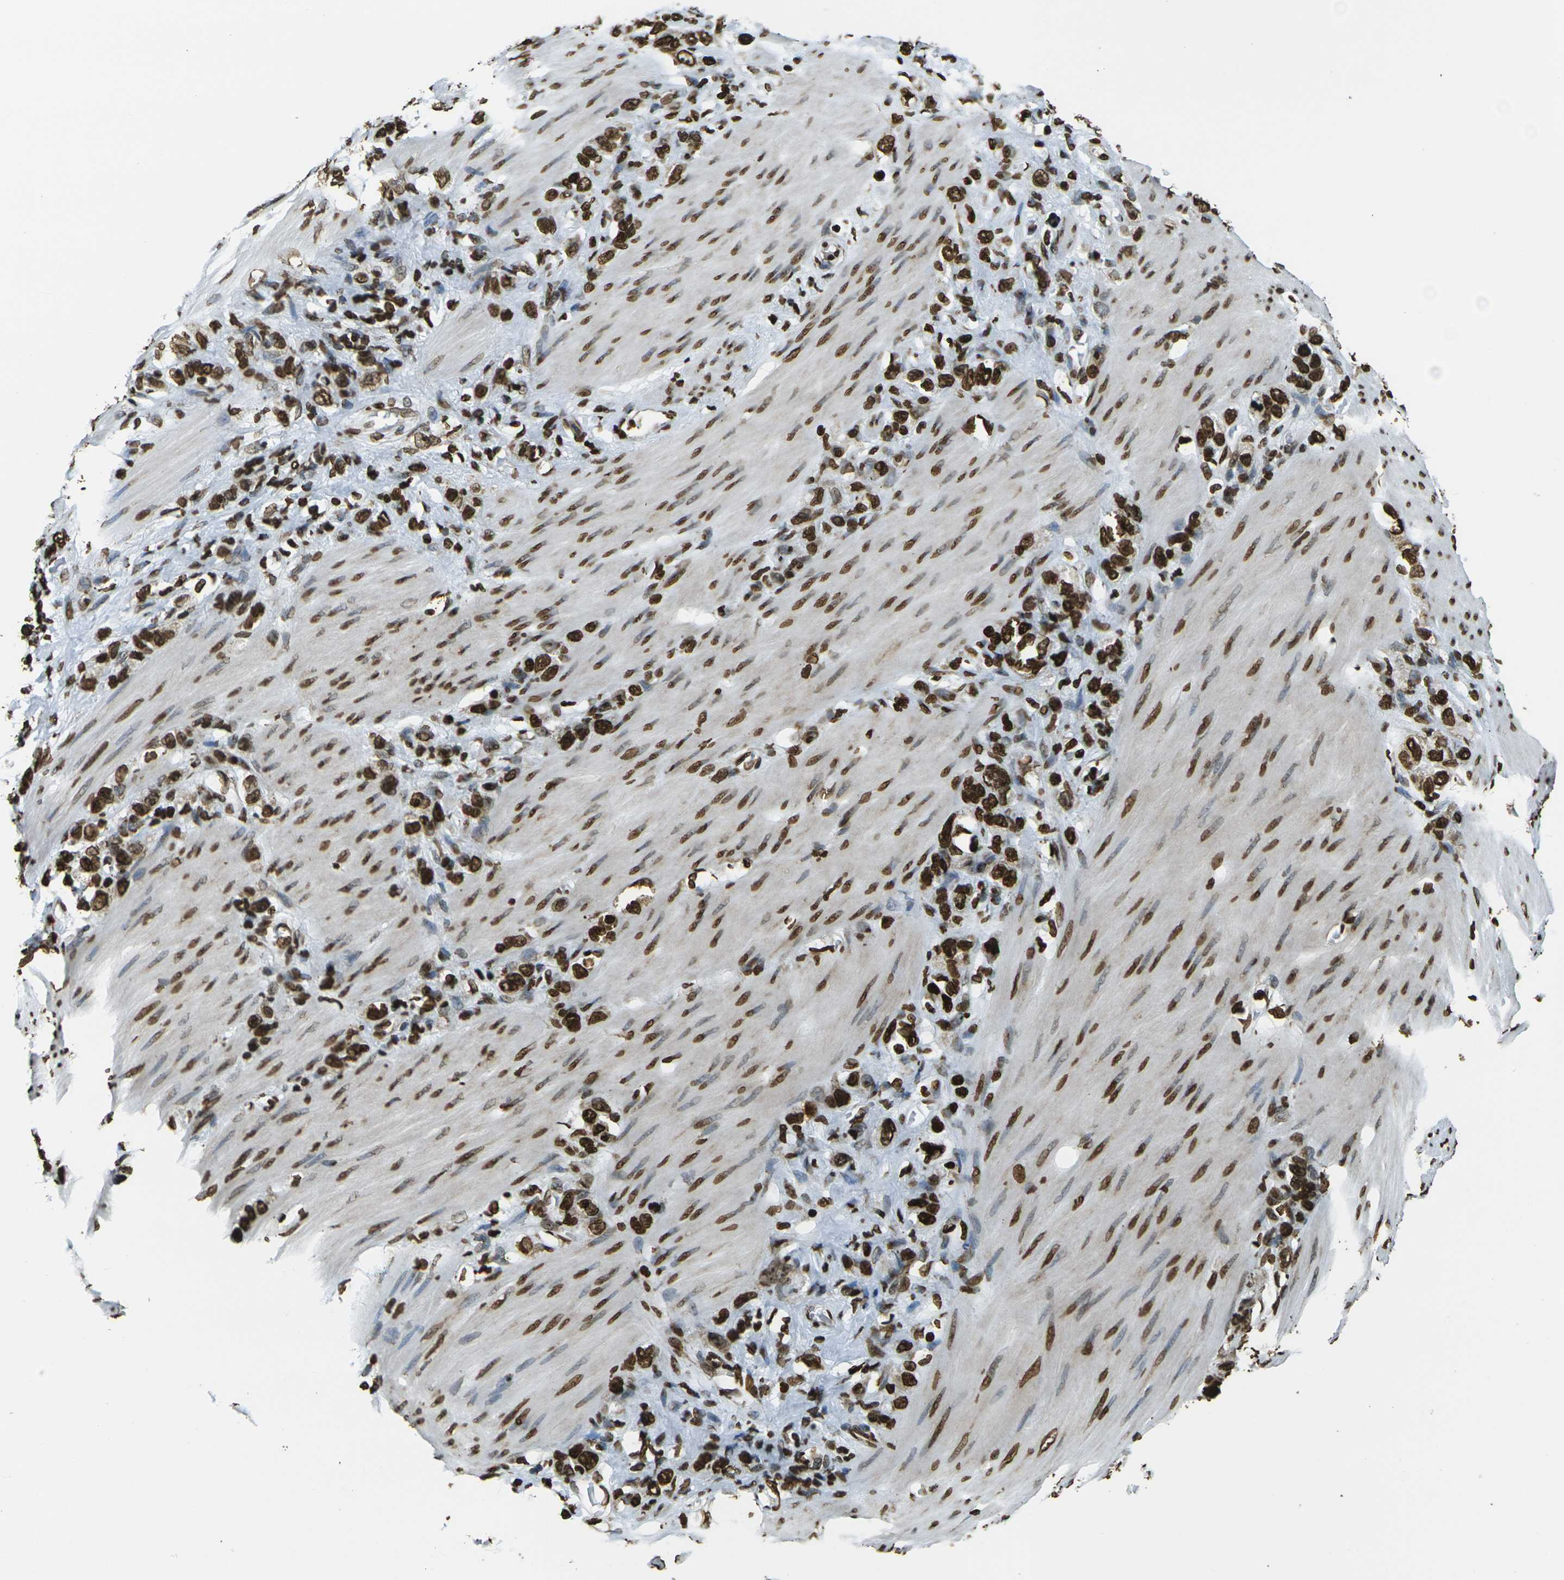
{"staining": {"intensity": "strong", "quantity": ">75%", "location": "nuclear"}, "tissue": "stomach cancer", "cell_type": "Tumor cells", "image_type": "cancer", "snomed": [{"axis": "morphology", "description": "Adenocarcinoma, NOS"}, {"axis": "morphology", "description": "Adenocarcinoma, High grade"}, {"axis": "topography", "description": "Stomach, upper"}, {"axis": "topography", "description": "Stomach, lower"}], "caption": "IHC staining of stomach cancer, which exhibits high levels of strong nuclear expression in approximately >75% of tumor cells indicating strong nuclear protein positivity. The staining was performed using DAB (brown) for protein detection and nuclei were counterstained in hematoxylin (blue).", "gene": "H1-2", "patient": {"sex": "female", "age": 65}}